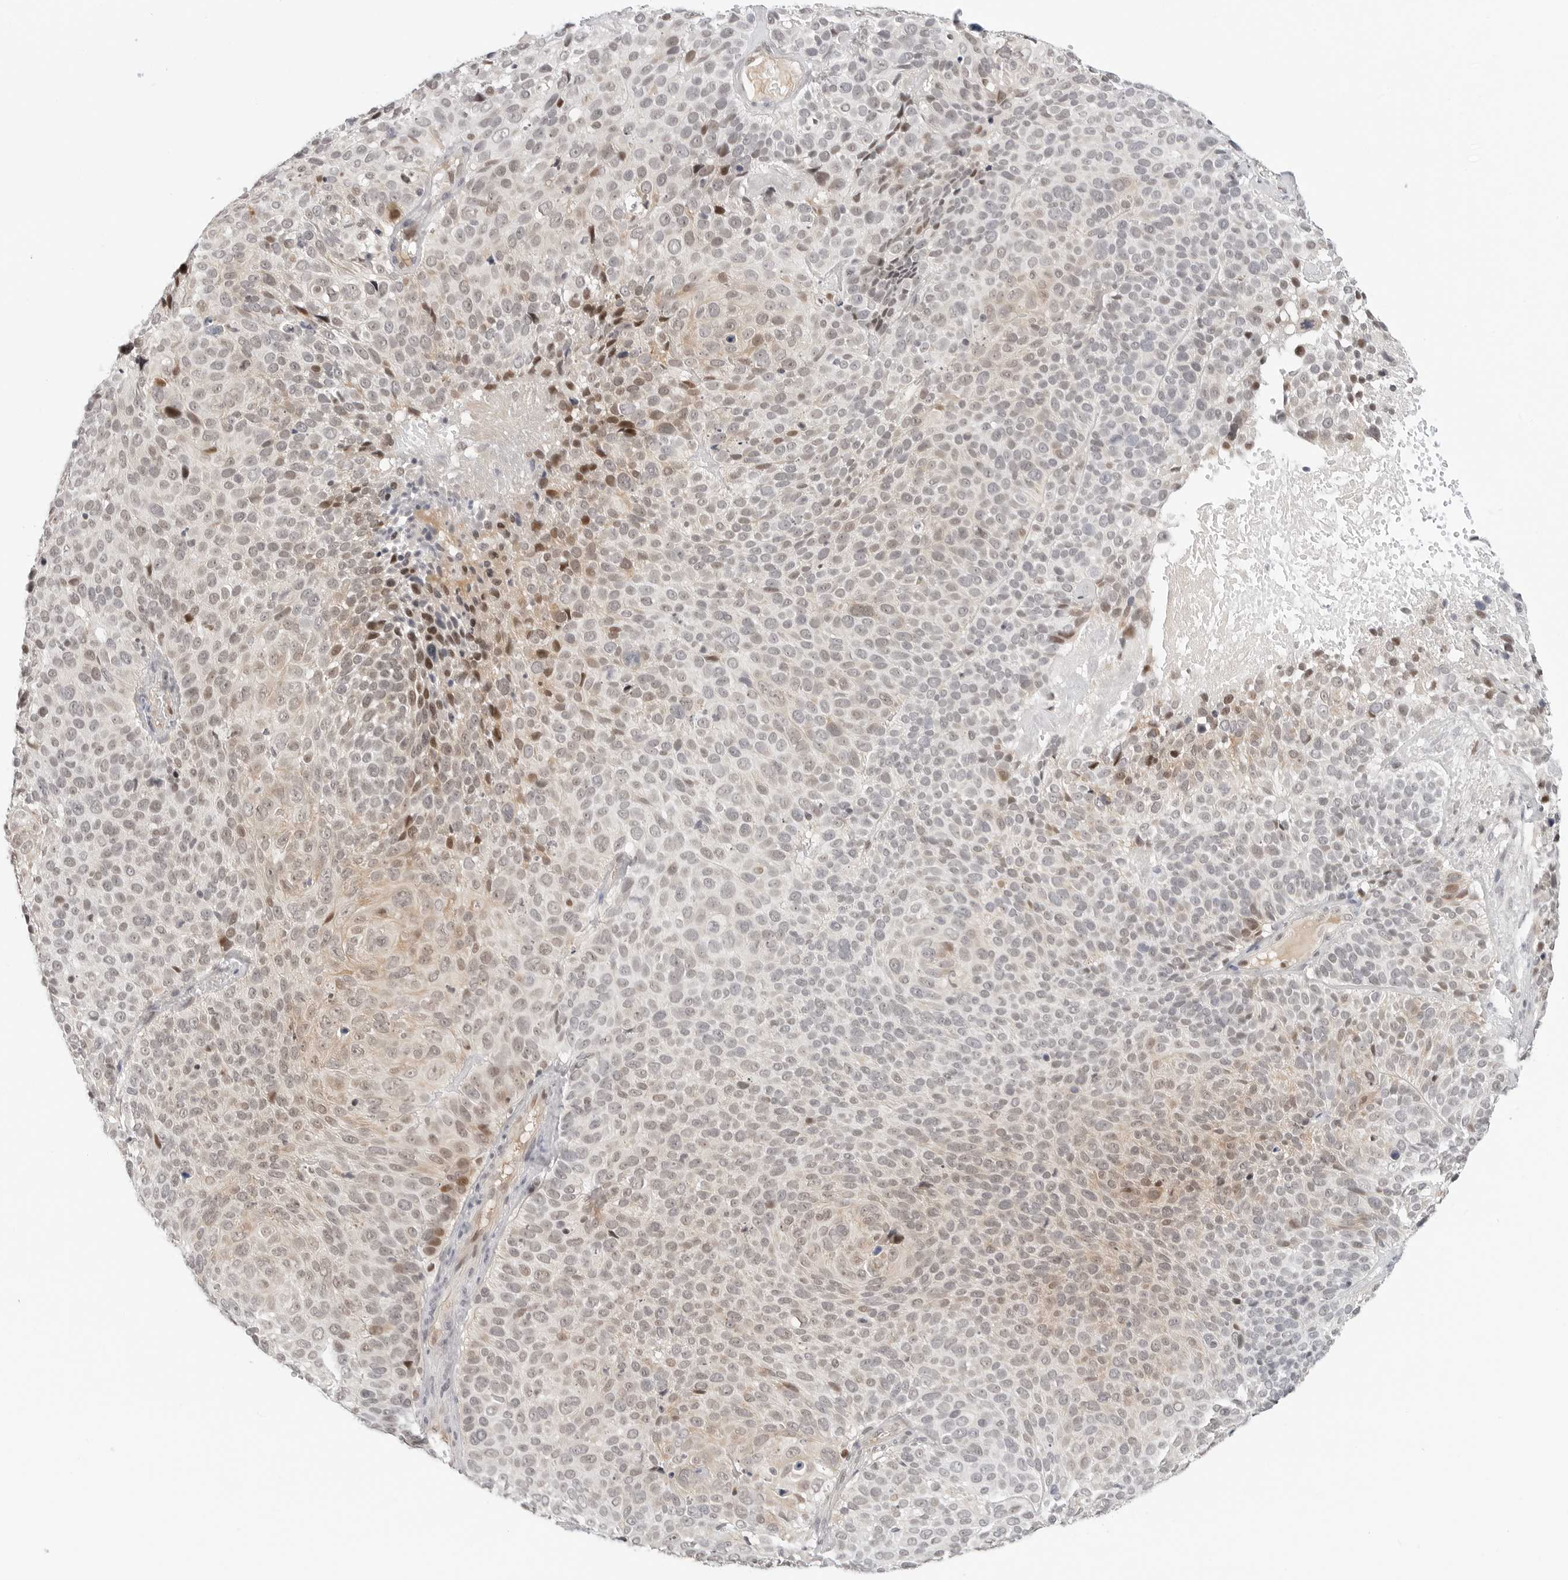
{"staining": {"intensity": "moderate", "quantity": "<25%", "location": "nuclear"}, "tissue": "cervical cancer", "cell_type": "Tumor cells", "image_type": "cancer", "snomed": [{"axis": "morphology", "description": "Squamous cell carcinoma, NOS"}, {"axis": "topography", "description": "Cervix"}], "caption": "Brown immunohistochemical staining in cervical cancer reveals moderate nuclear expression in approximately <25% of tumor cells. (DAB = brown stain, brightfield microscopy at high magnification).", "gene": "TSEN2", "patient": {"sex": "female", "age": 74}}